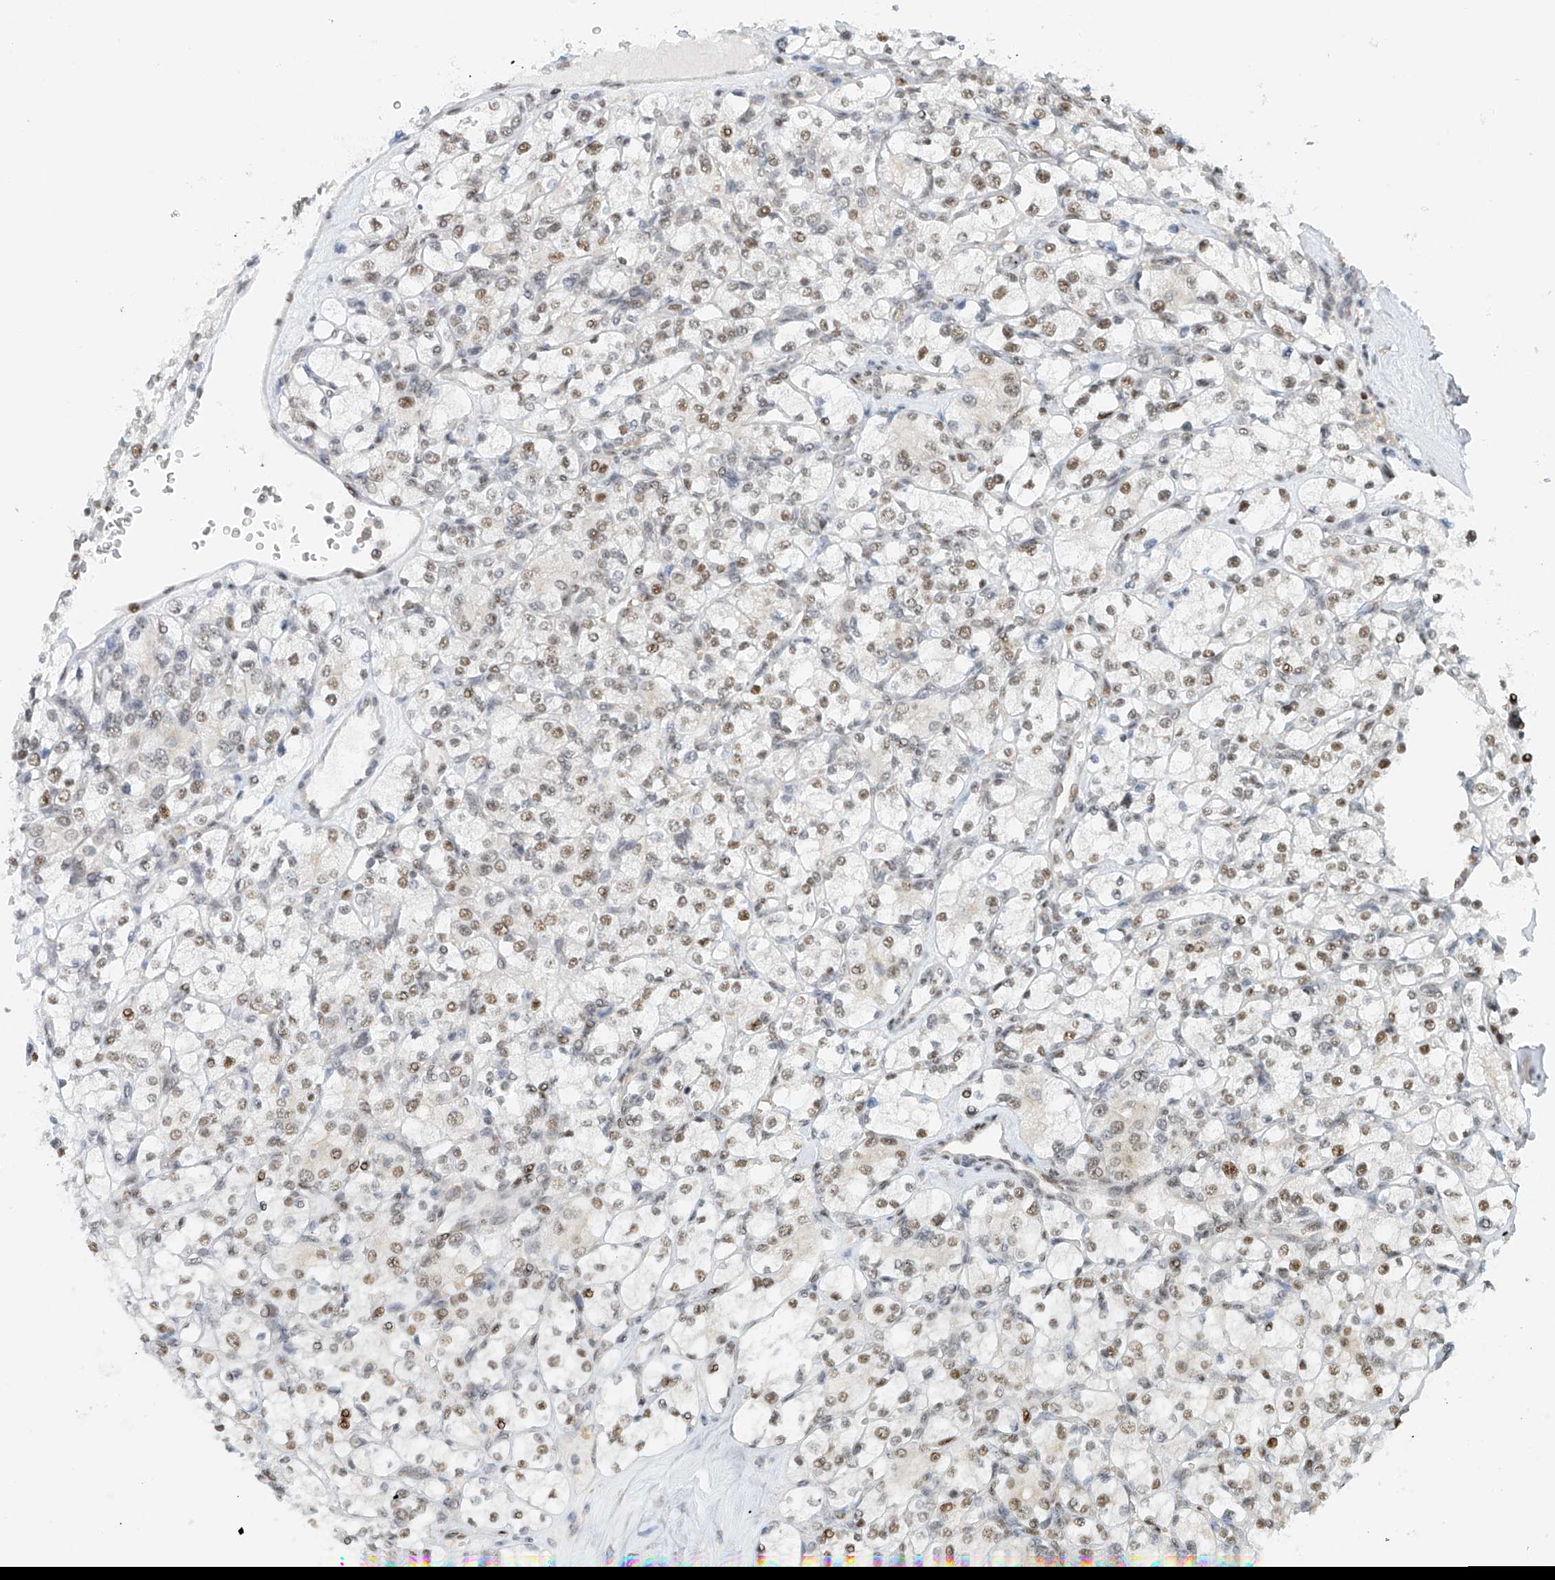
{"staining": {"intensity": "moderate", "quantity": "<25%", "location": "nuclear"}, "tissue": "renal cancer", "cell_type": "Tumor cells", "image_type": "cancer", "snomed": [{"axis": "morphology", "description": "Adenocarcinoma, NOS"}, {"axis": "topography", "description": "Kidney"}], "caption": "Protein staining of renal cancer tissue reveals moderate nuclear staining in approximately <25% of tumor cells.", "gene": "ZNF514", "patient": {"sex": "male", "age": 77}}